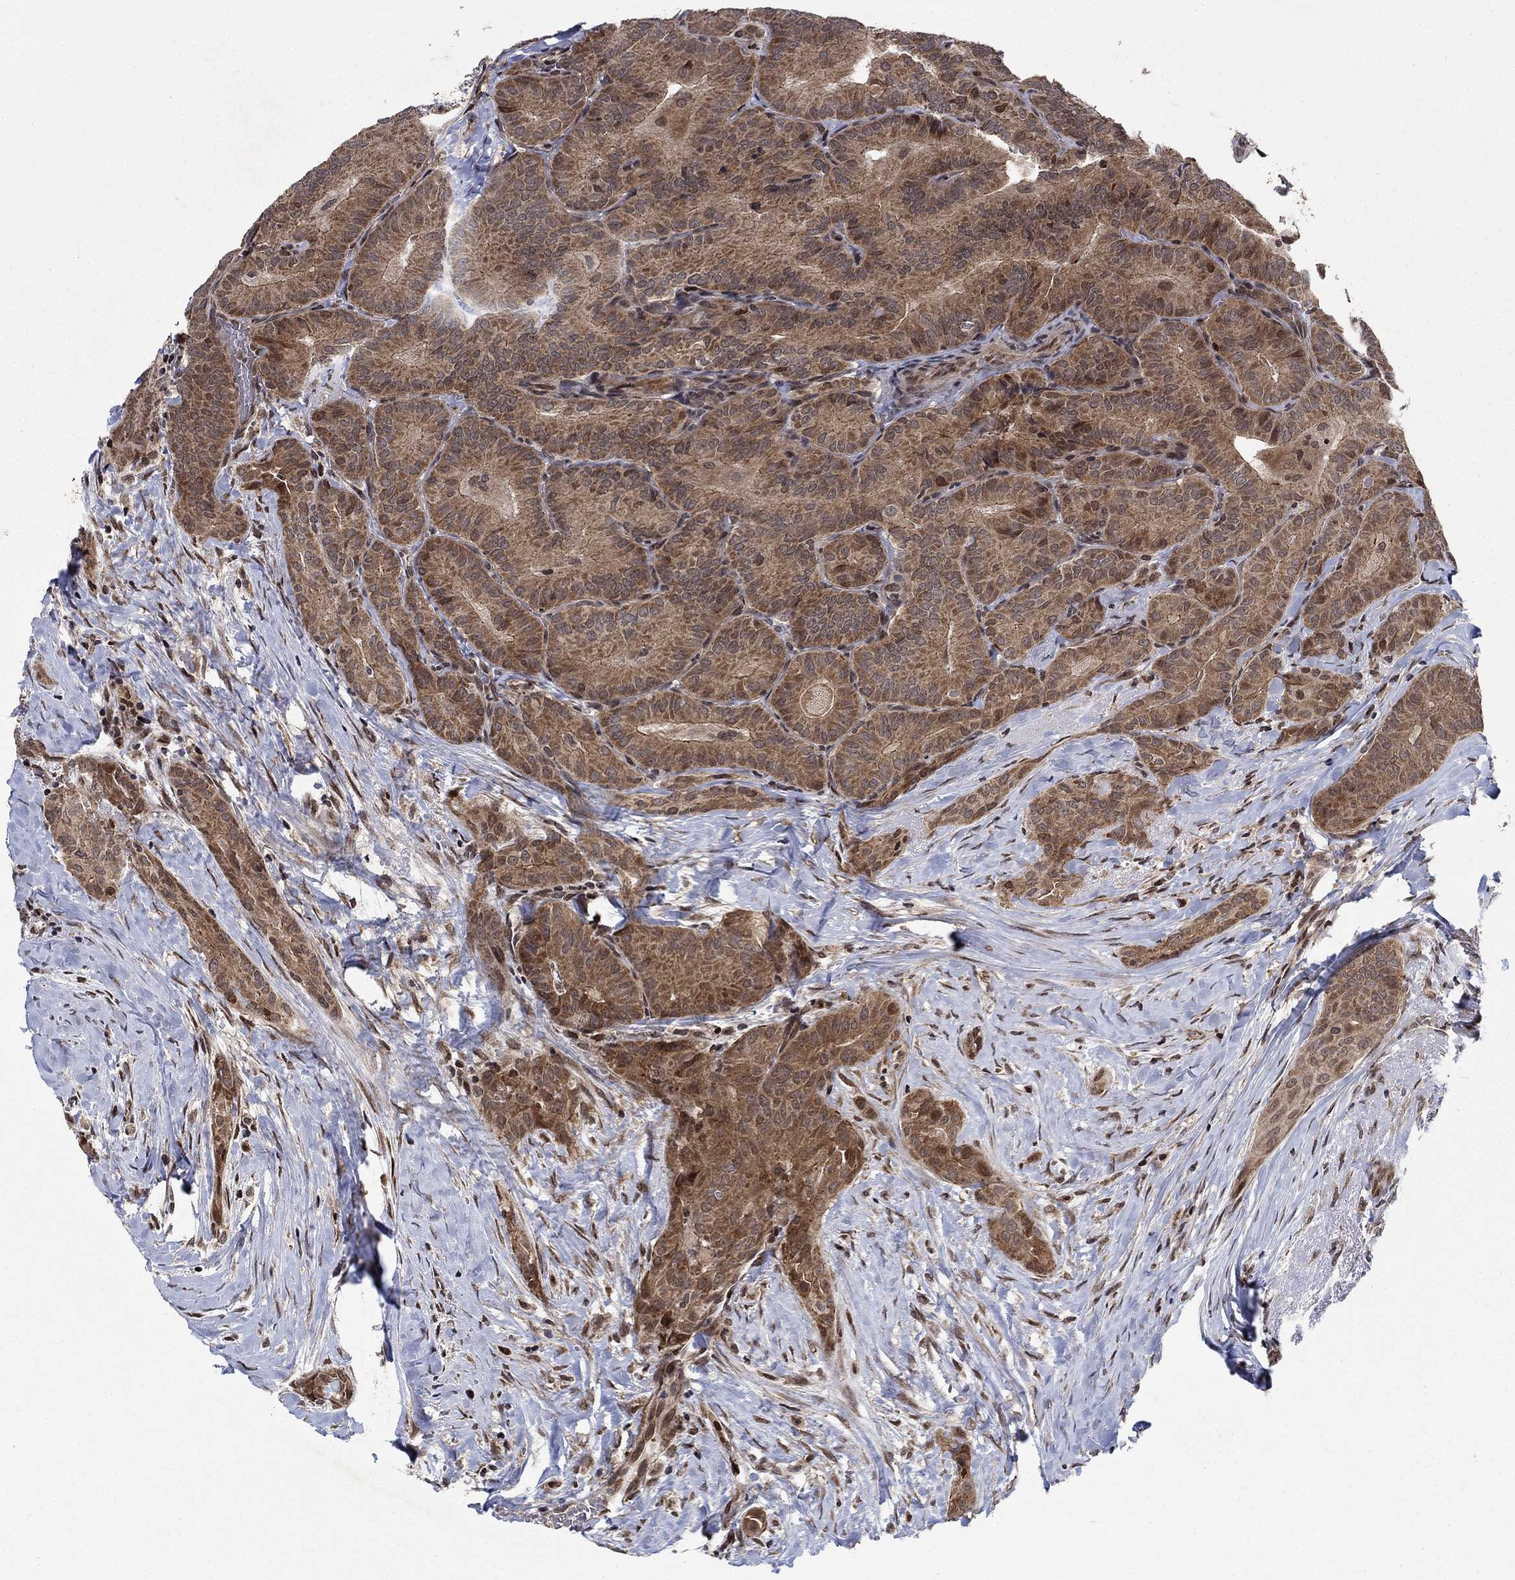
{"staining": {"intensity": "moderate", "quantity": "25%-75%", "location": "cytoplasmic/membranous"}, "tissue": "thyroid cancer", "cell_type": "Tumor cells", "image_type": "cancer", "snomed": [{"axis": "morphology", "description": "Papillary adenocarcinoma, NOS"}, {"axis": "topography", "description": "Thyroid gland"}], "caption": "Immunohistochemical staining of human thyroid papillary adenocarcinoma reveals moderate cytoplasmic/membranous protein staining in about 25%-75% of tumor cells.", "gene": "PRICKLE4", "patient": {"sex": "male", "age": 61}}